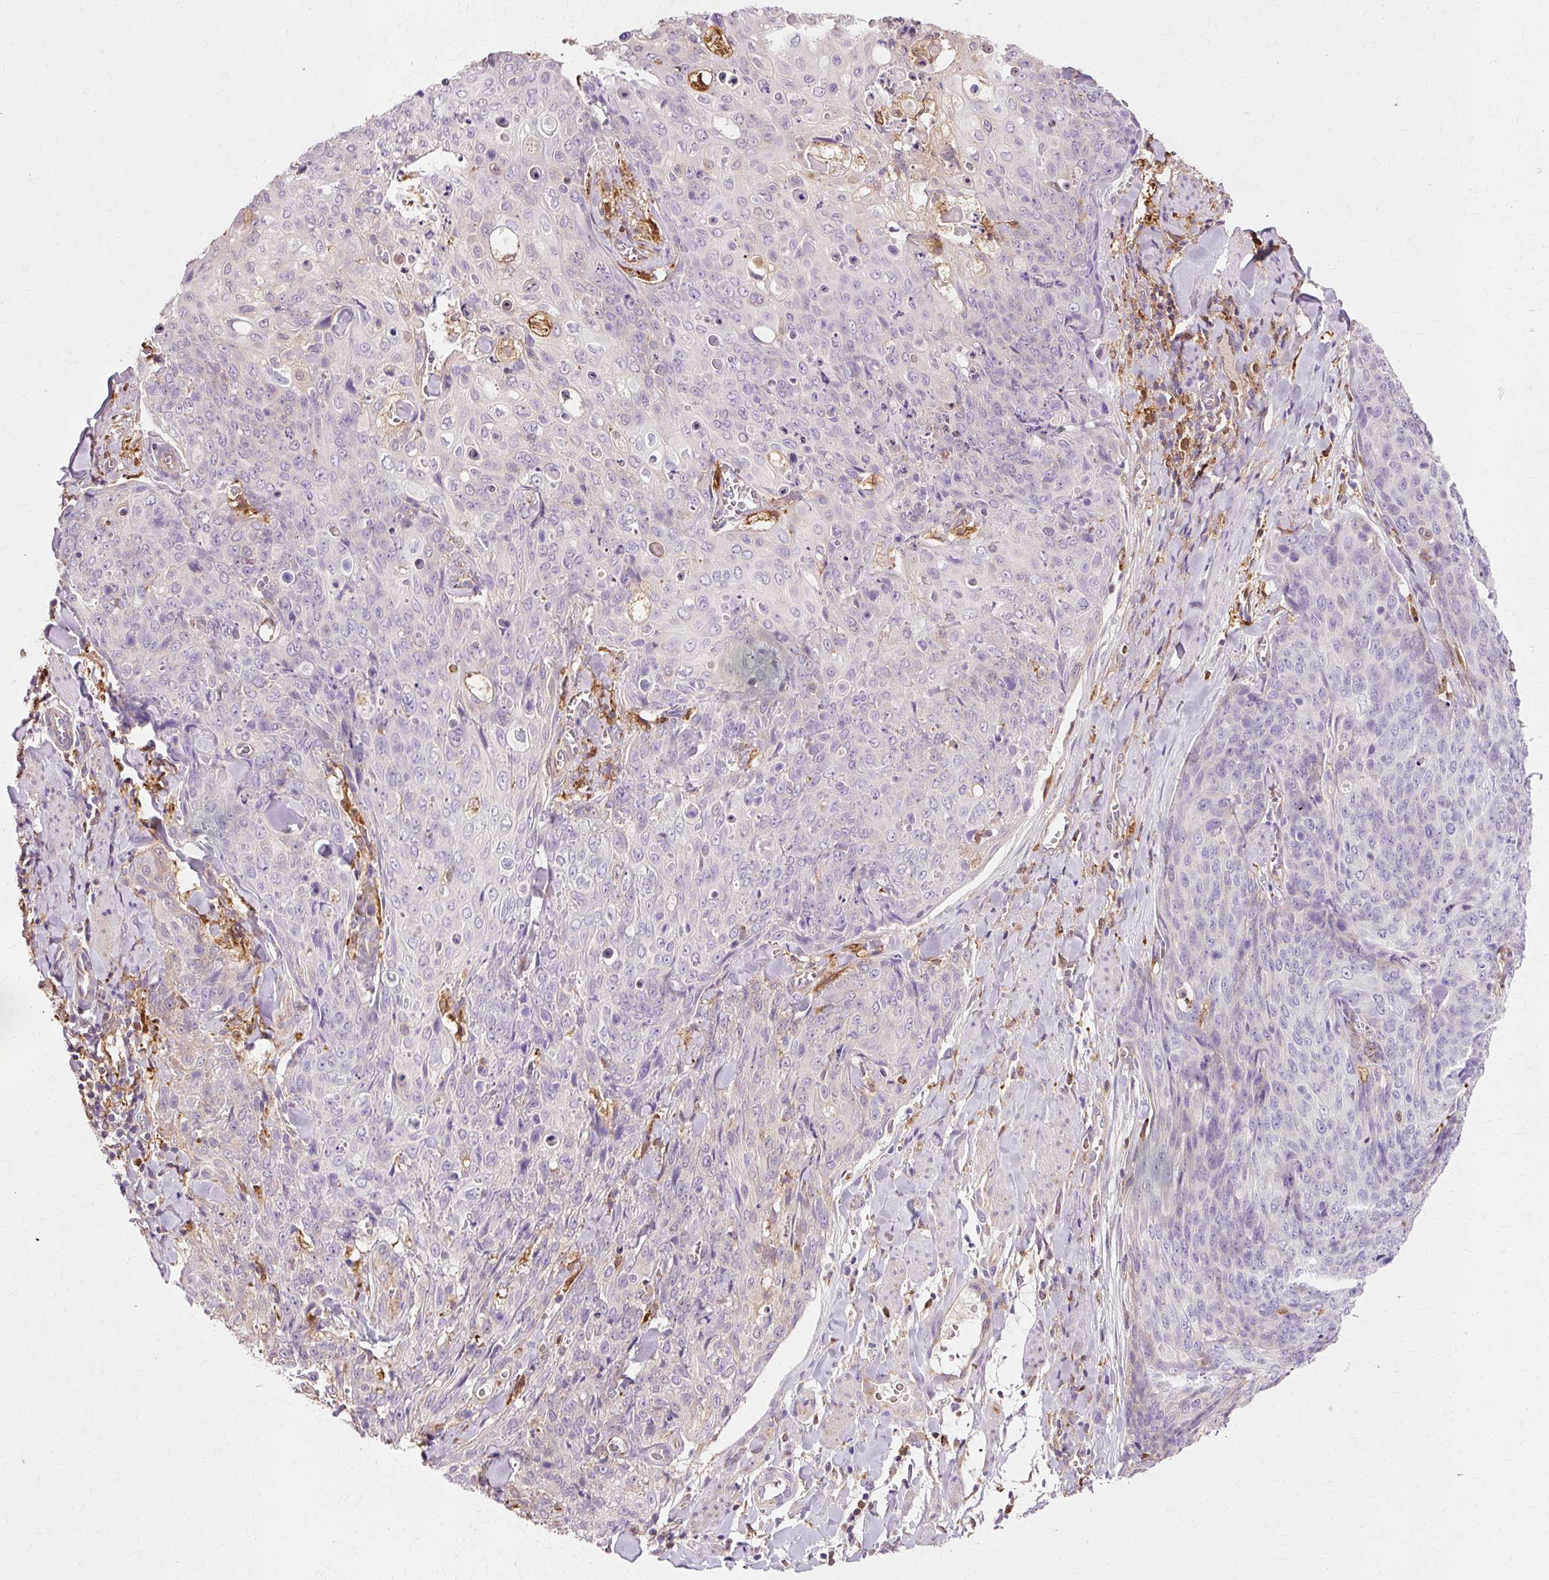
{"staining": {"intensity": "negative", "quantity": "none", "location": "none"}, "tissue": "skin cancer", "cell_type": "Tumor cells", "image_type": "cancer", "snomed": [{"axis": "morphology", "description": "Squamous cell carcinoma, NOS"}, {"axis": "topography", "description": "Skin"}, {"axis": "topography", "description": "Vulva"}], "caption": "Histopathology image shows no significant protein positivity in tumor cells of squamous cell carcinoma (skin).", "gene": "GPX1", "patient": {"sex": "female", "age": 85}}